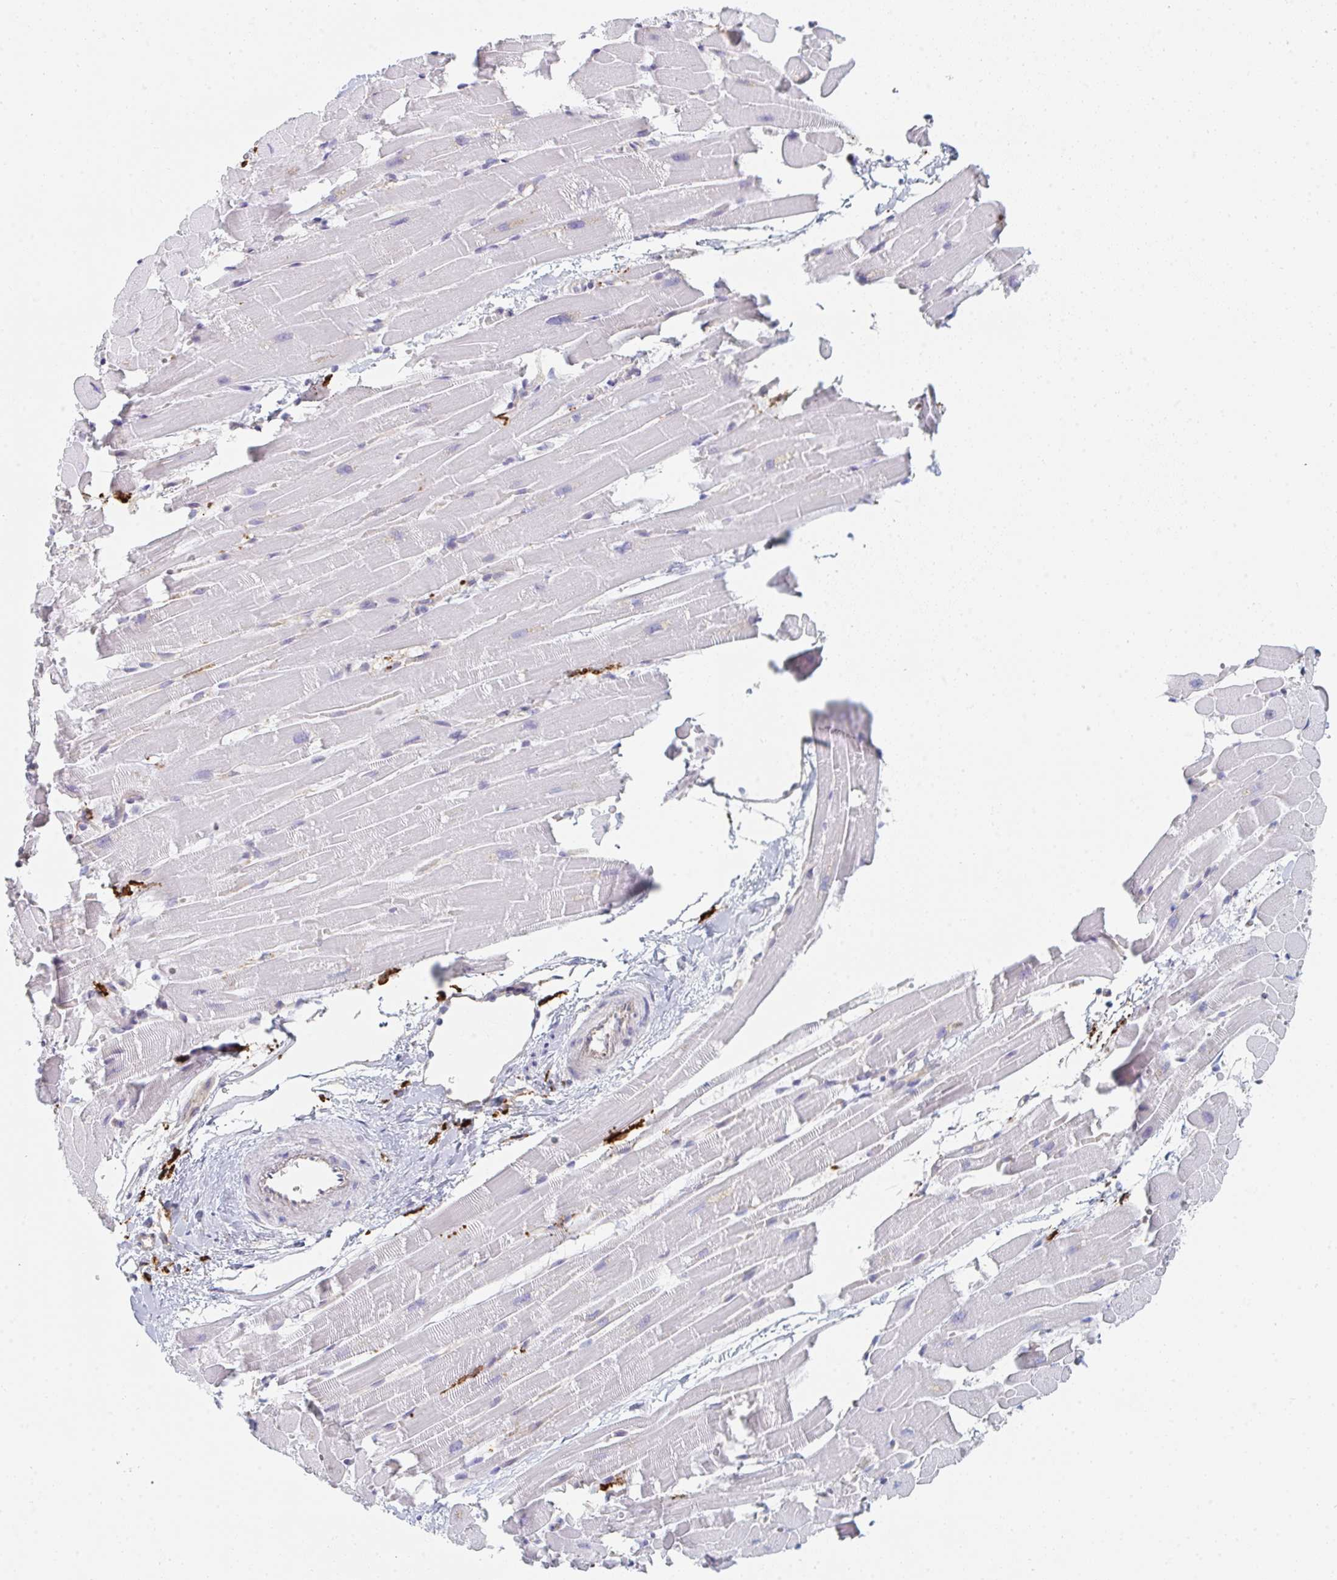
{"staining": {"intensity": "negative", "quantity": "none", "location": "none"}, "tissue": "heart muscle", "cell_type": "Cardiomyocytes", "image_type": "normal", "snomed": [{"axis": "morphology", "description": "Normal tissue, NOS"}, {"axis": "topography", "description": "Heart"}], "caption": "DAB immunohistochemical staining of unremarkable heart muscle demonstrates no significant expression in cardiomyocytes. (Immunohistochemistry (ihc), brightfield microscopy, high magnification).", "gene": "DAB2", "patient": {"sex": "male", "age": 37}}